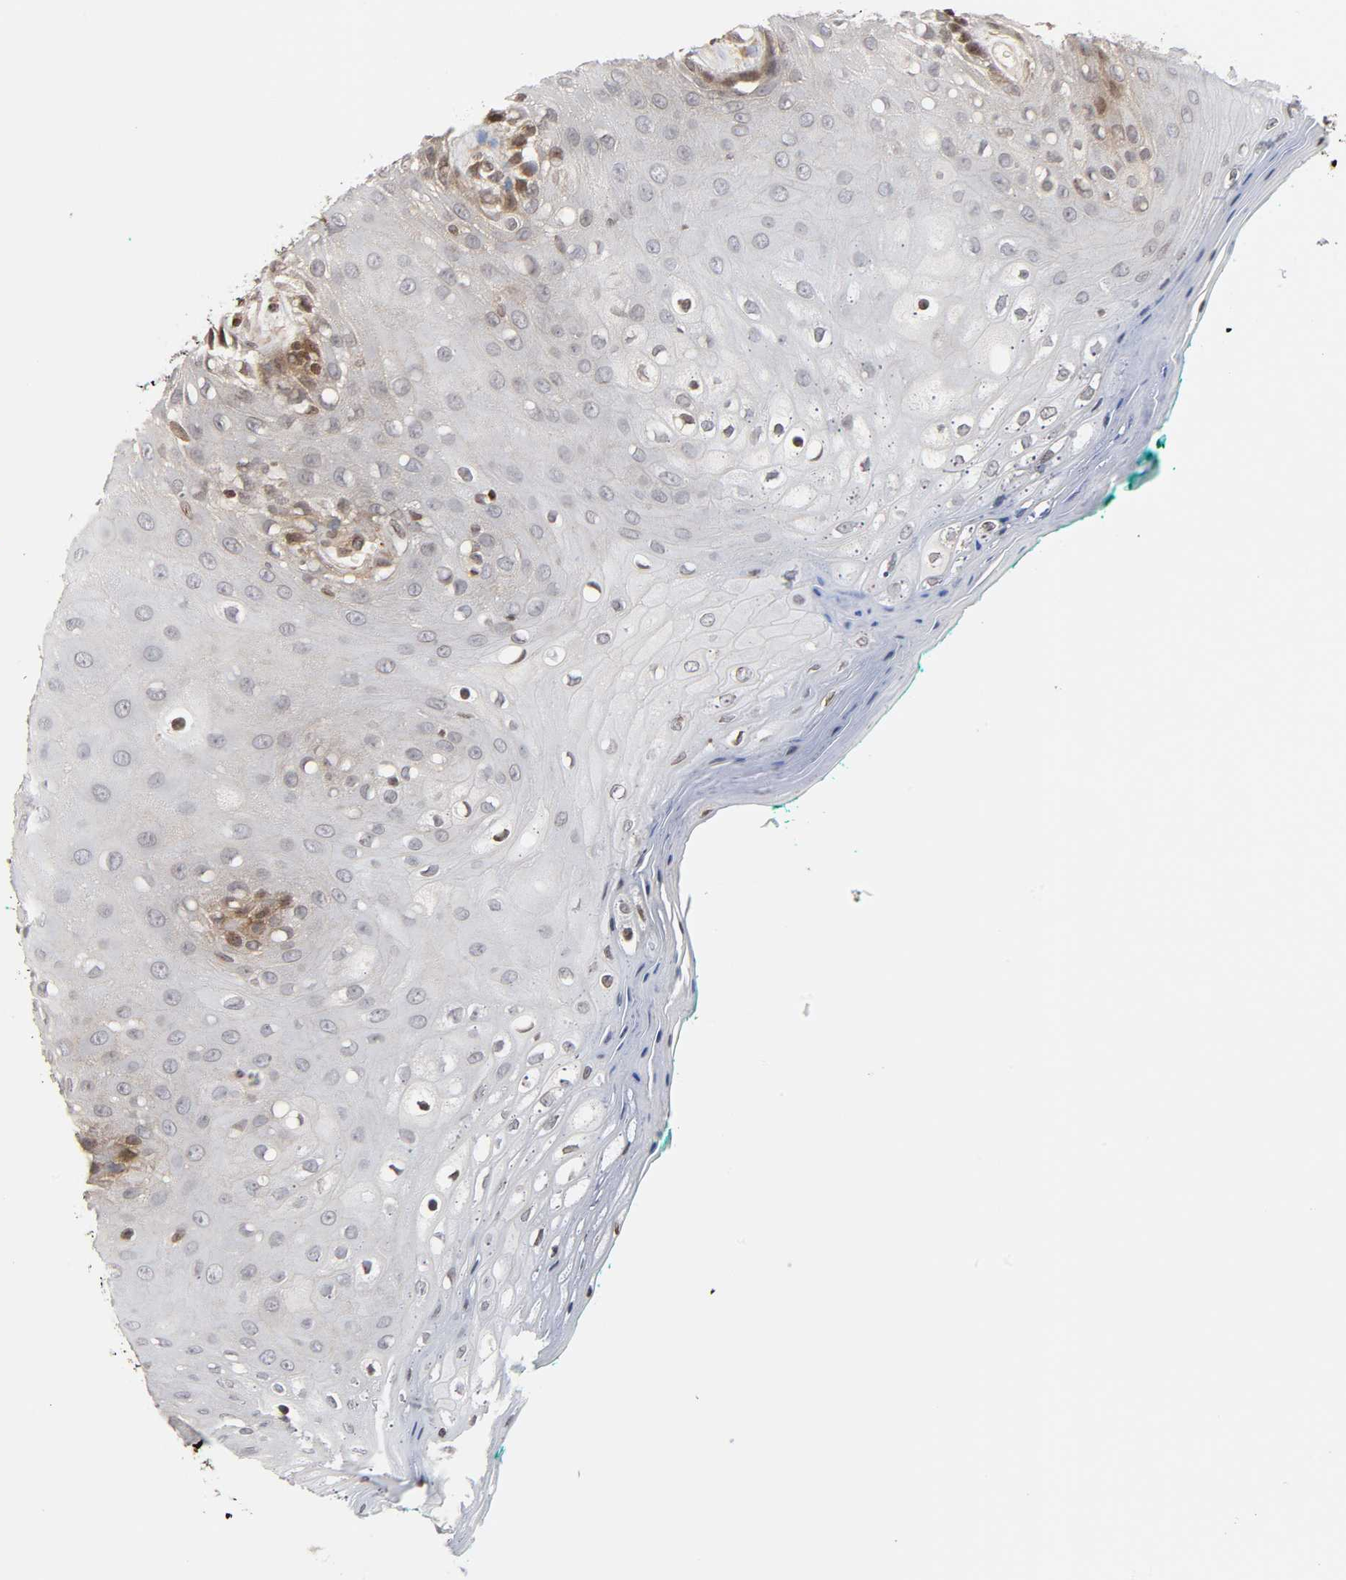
{"staining": {"intensity": "moderate", "quantity": "<25%", "location": "cytoplasmic/membranous,nuclear"}, "tissue": "oral mucosa", "cell_type": "Squamous epithelial cells", "image_type": "normal", "snomed": [{"axis": "morphology", "description": "Normal tissue, NOS"}, {"axis": "morphology", "description": "Squamous cell carcinoma, NOS"}, {"axis": "topography", "description": "Skeletal muscle"}, {"axis": "topography", "description": "Oral tissue"}, {"axis": "topography", "description": "Head-Neck"}], "caption": "Moderate cytoplasmic/membranous,nuclear expression for a protein is present in approximately <25% of squamous epithelial cells of benign oral mucosa using immunohistochemistry (IHC).", "gene": "ITGAV", "patient": {"sex": "female", "age": 84}}